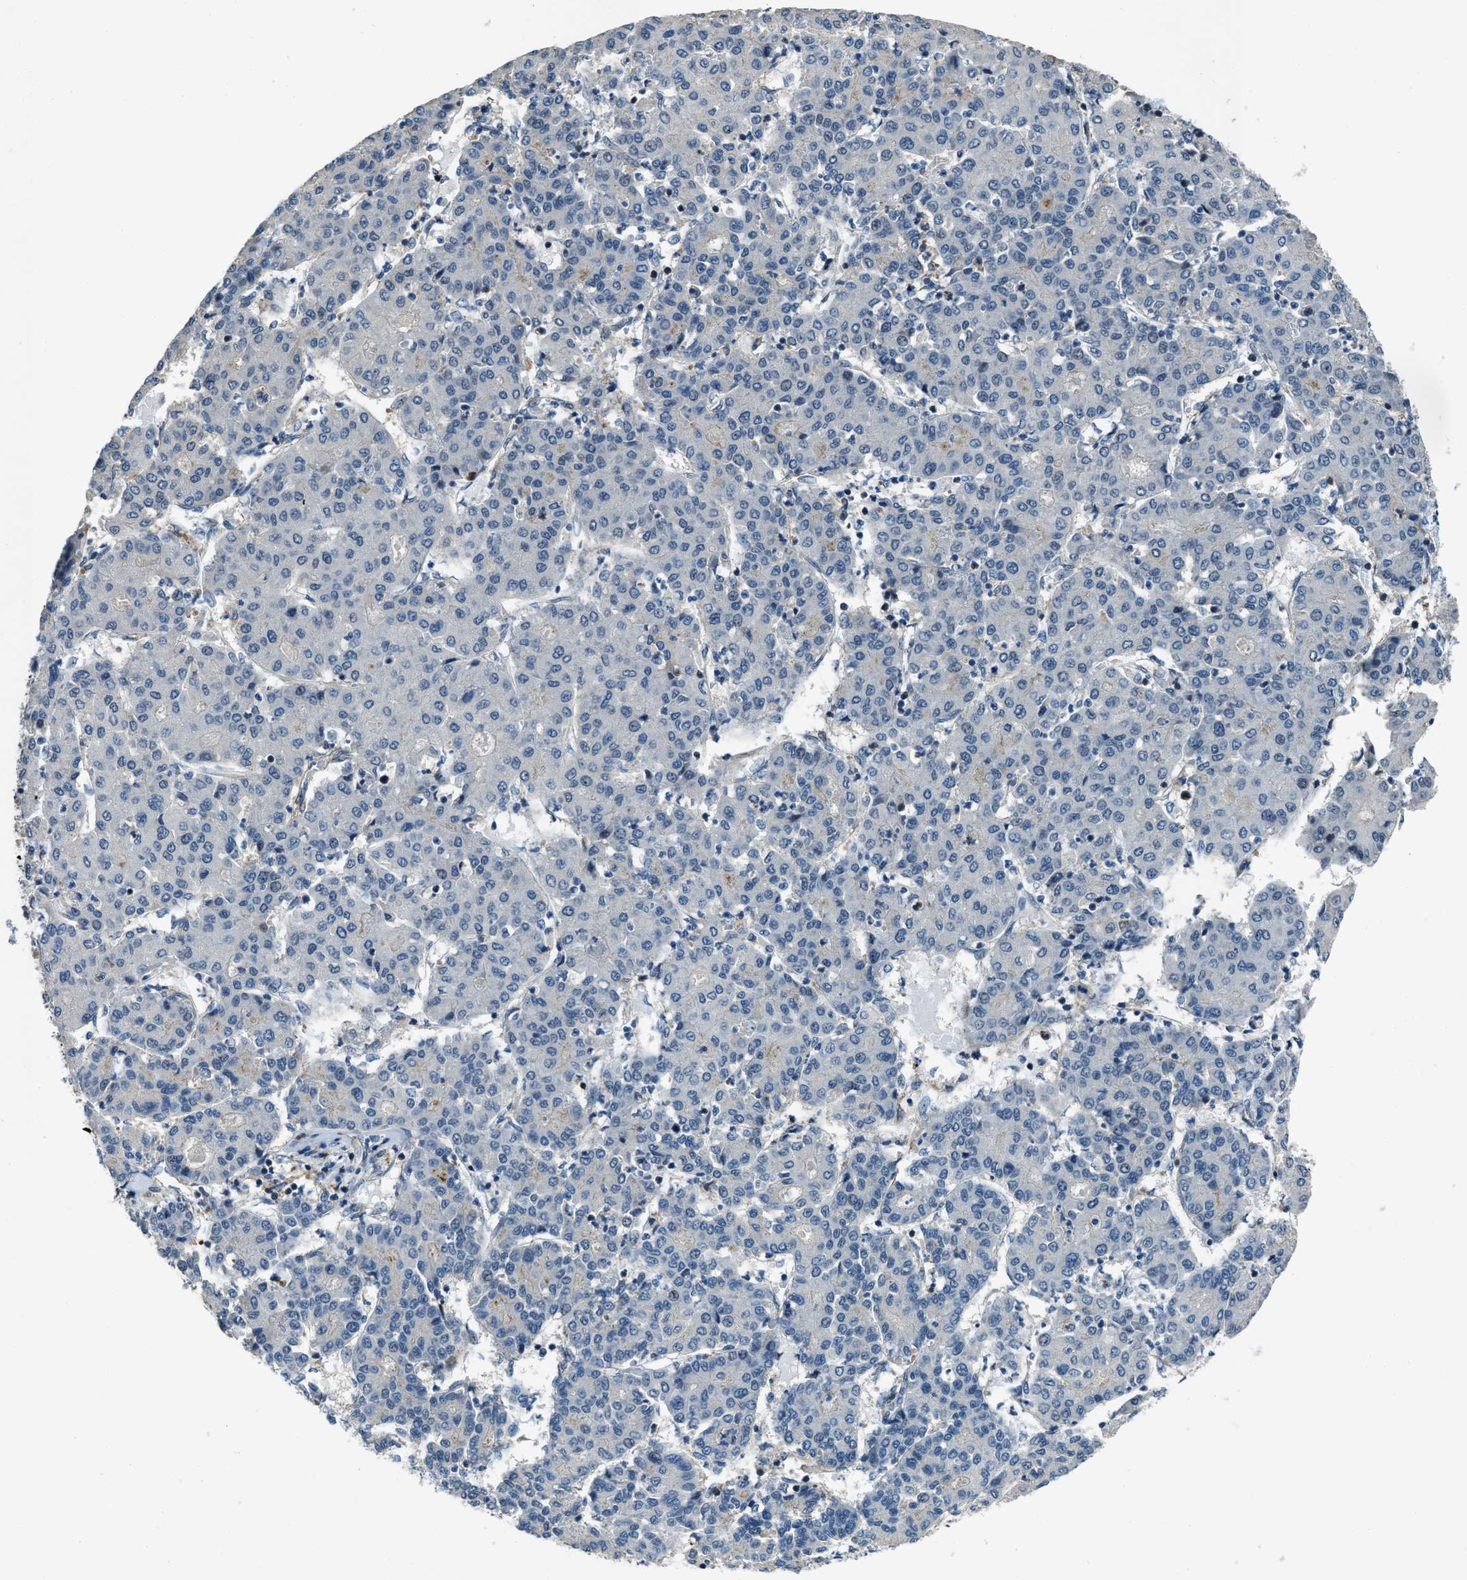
{"staining": {"intensity": "negative", "quantity": "none", "location": "none"}, "tissue": "liver cancer", "cell_type": "Tumor cells", "image_type": "cancer", "snomed": [{"axis": "morphology", "description": "Carcinoma, Hepatocellular, NOS"}, {"axis": "topography", "description": "Liver"}], "caption": "Tumor cells are negative for brown protein staining in hepatocellular carcinoma (liver).", "gene": "NUDCD3", "patient": {"sex": "male", "age": 65}}